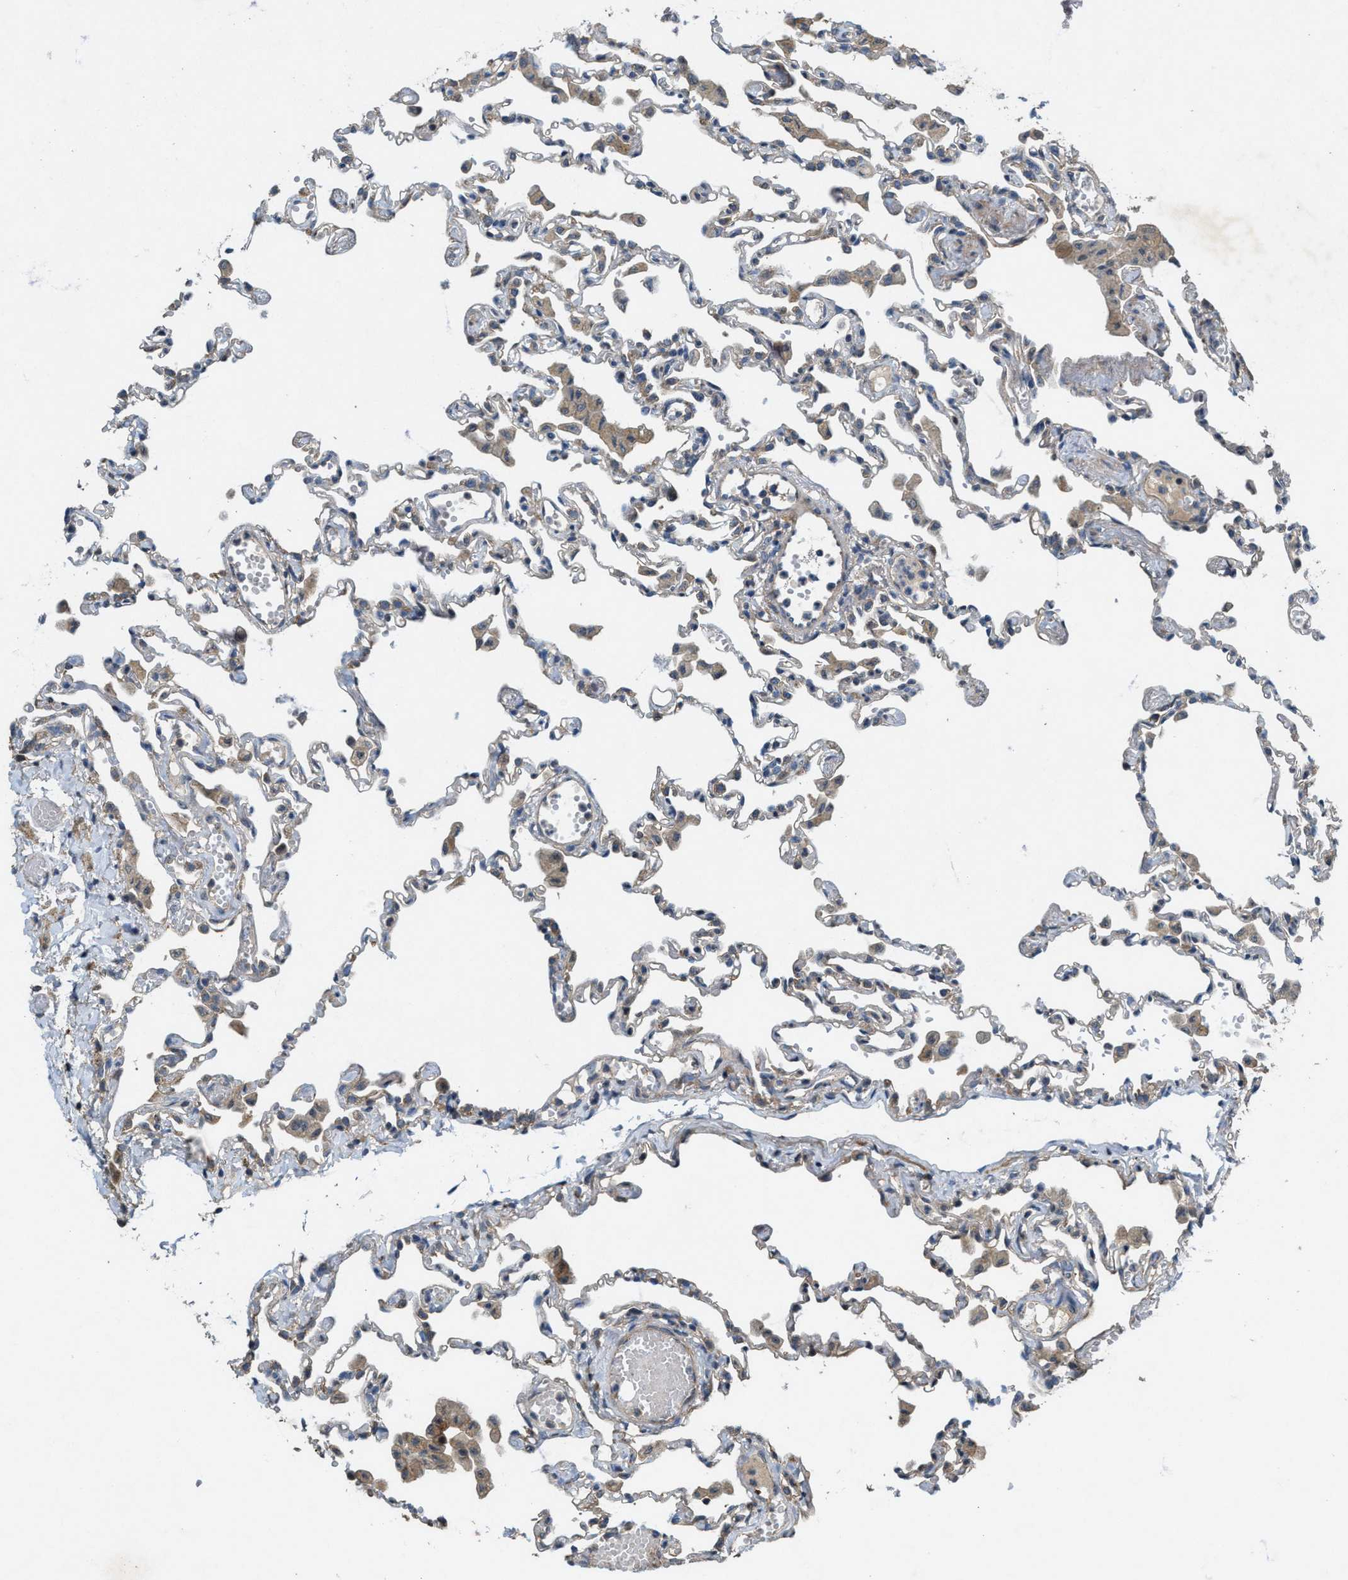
{"staining": {"intensity": "weak", "quantity": "<25%", "location": "cytoplasmic/membranous"}, "tissue": "lung", "cell_type": "Alveolar cells", "image_type": "normal", "snomed": [{"axis": "morphology", "description": "Normal tissue, NOS"}, {"axis": "topography", "description": "Bronchus"}, {"axis": "topography", "description": "Lung"}], "caption": "High power microscopy histopathology image of an immunohistochemistry (IHC) photomicrograph of unremarkable lung, revealing no significant positivity in alveolar cells.", "gene": "PDP2", "patient": {"sex": "female", "age": 49}}